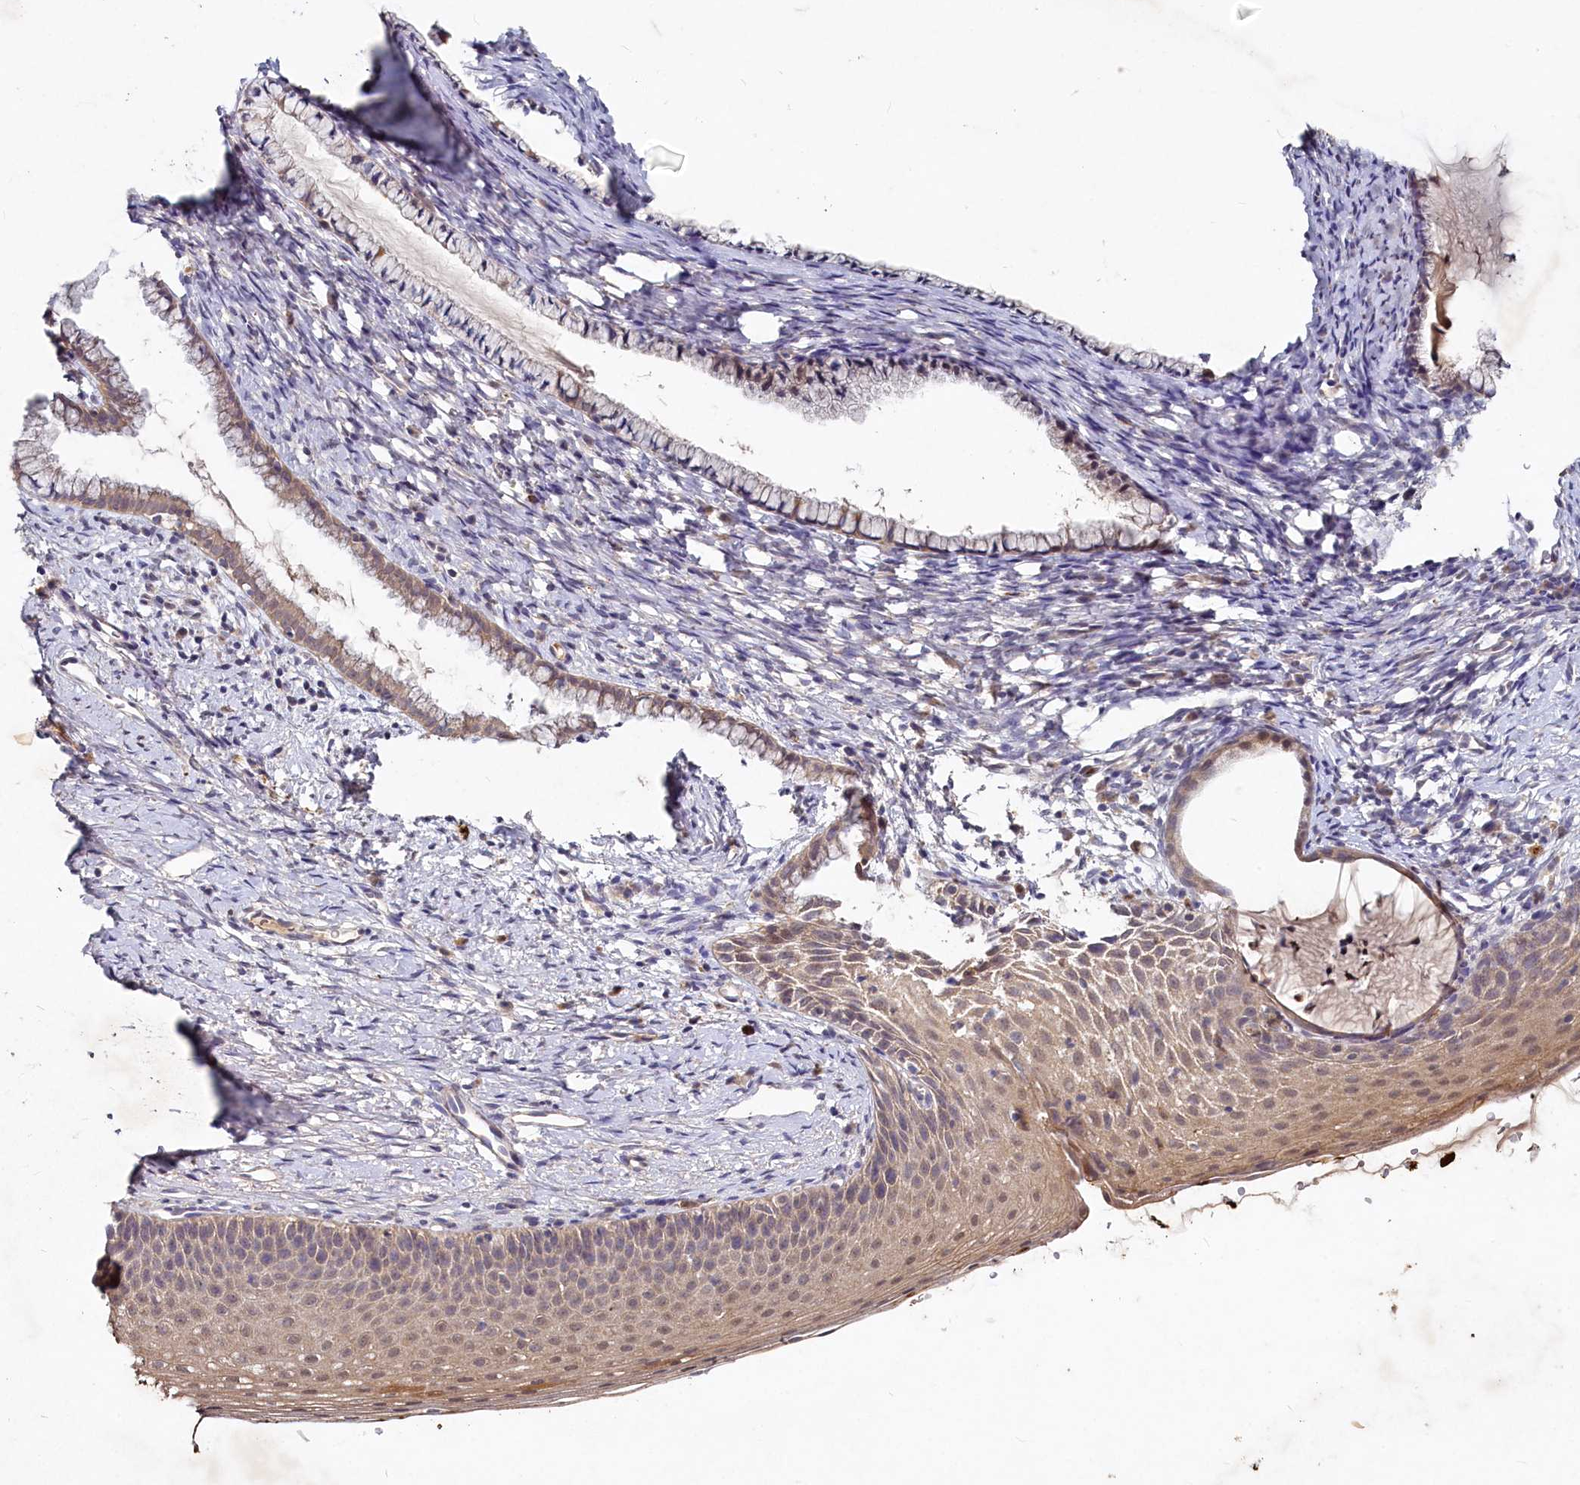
{"staining": {"intensity": "weak", "quantity": ">75%", "location": "cytoplasmic/membranous"}, "tissue": "cervix", "cell_type": "Glandular cells", "image_type": "normal", "snomed": [{"axis": "morphology", "description": "Normal tissue, NOS"}, {"axis": "topography", "description": "Cervix"}], "caption": "An immunohistochemistry micrograph of normal tissue is shown. Protein staining in brown highlights weak cytoplasmic/membranous positivity in cervix within glandular cells.", "gene": "HERC3", "patient": {"sex": "female", "age": 36}}